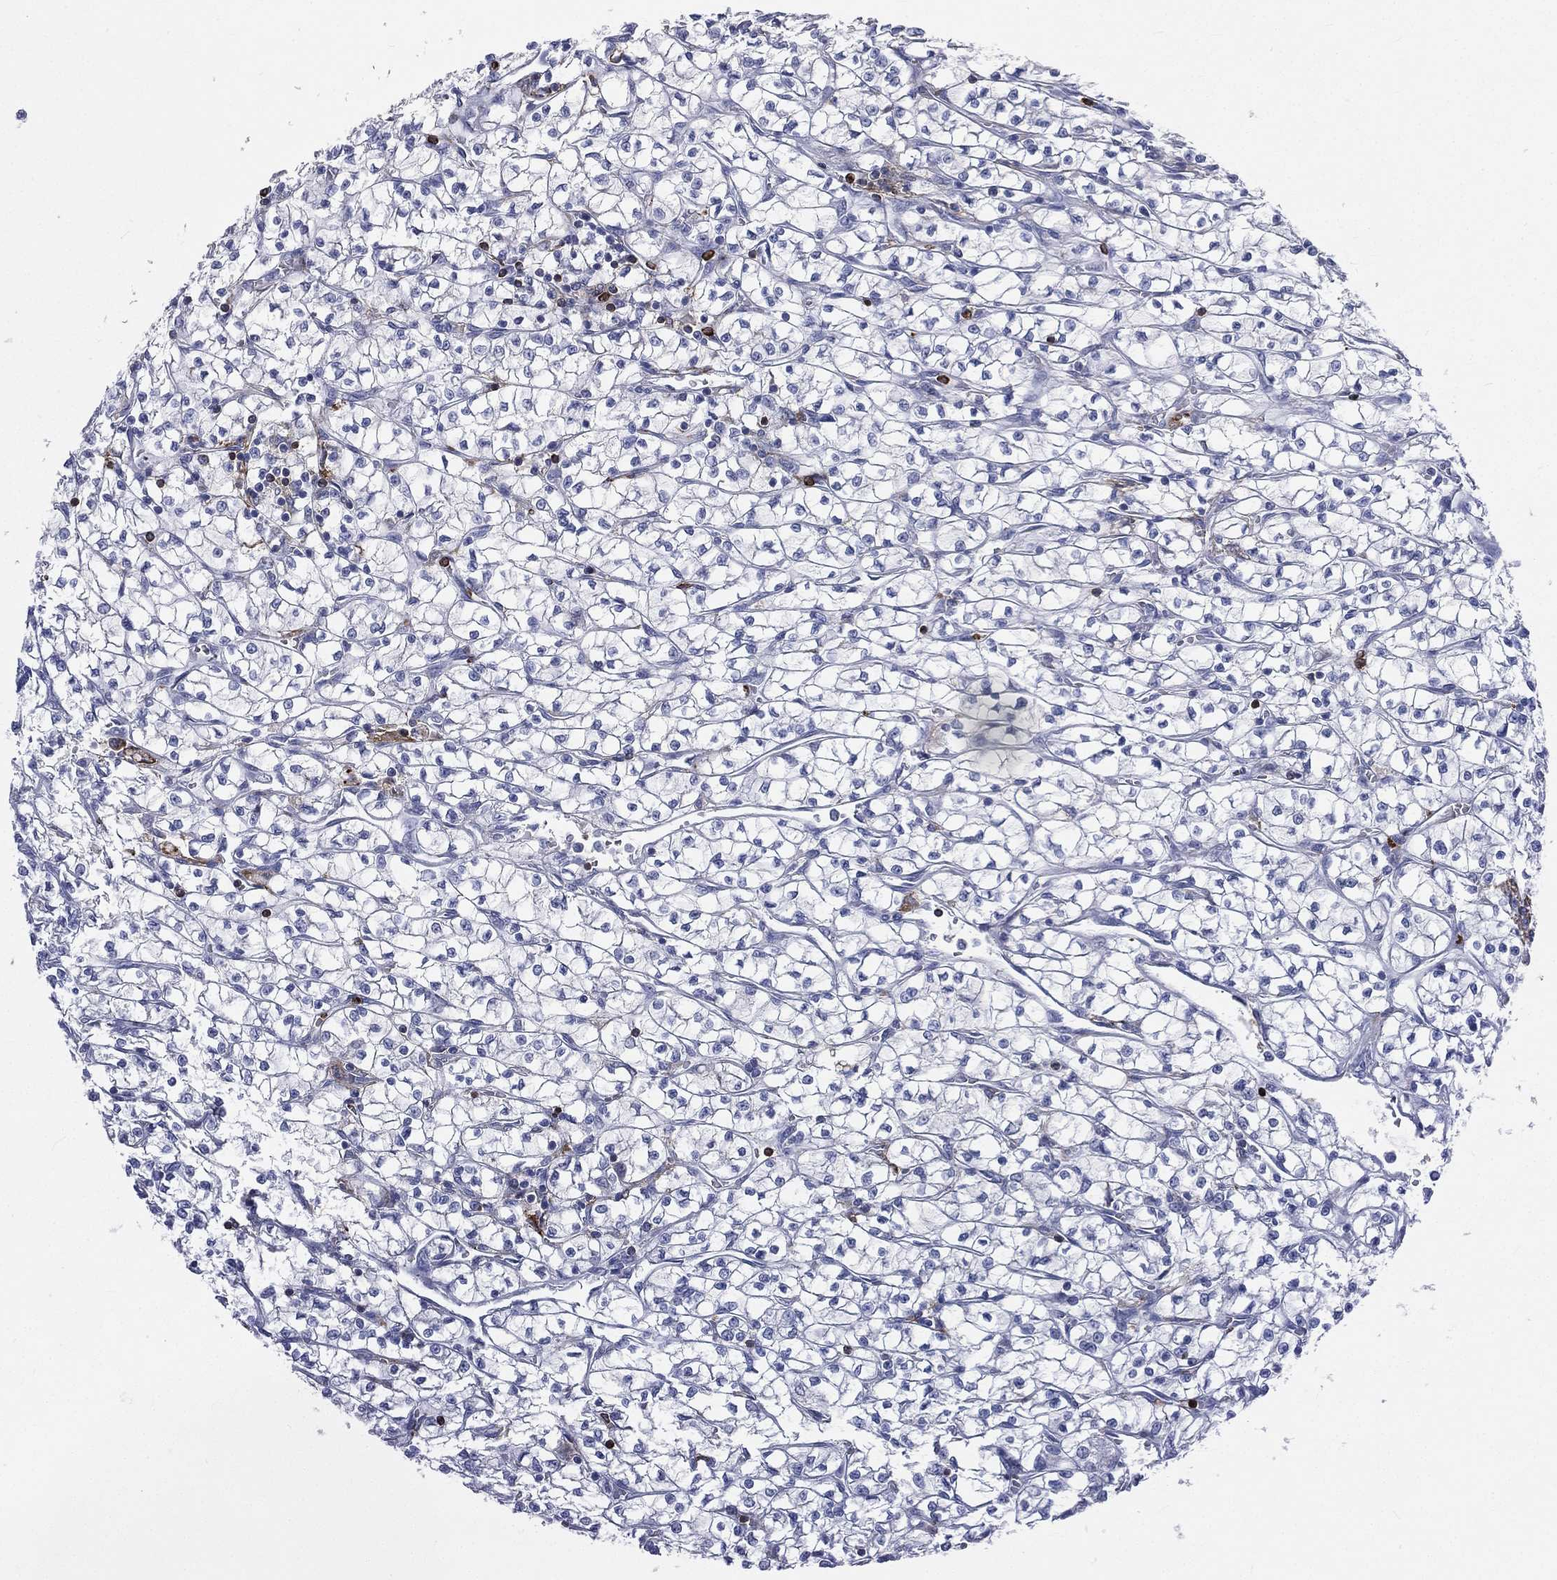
{"staining": {"intensity": "negative", "quantity": "none", "location": "none"}, "tissue": "renal cancer", "cell_type": "Tumor cells", "image_type": "cancer", "snomed": [{"axis": "morphology", "description": "Adenocarcinoma, NOS"}, {"axis": "topography", "description": "Kidney"}], "caption": "Immunohistochemistry (IHC) histopathology image of renal cancer (adenocarcinoma) stained for a protein (brown), which demonstrates no staining in tumor cells.", "gene": "CTSW", "patient": {"sex": "female", "age": 64}}